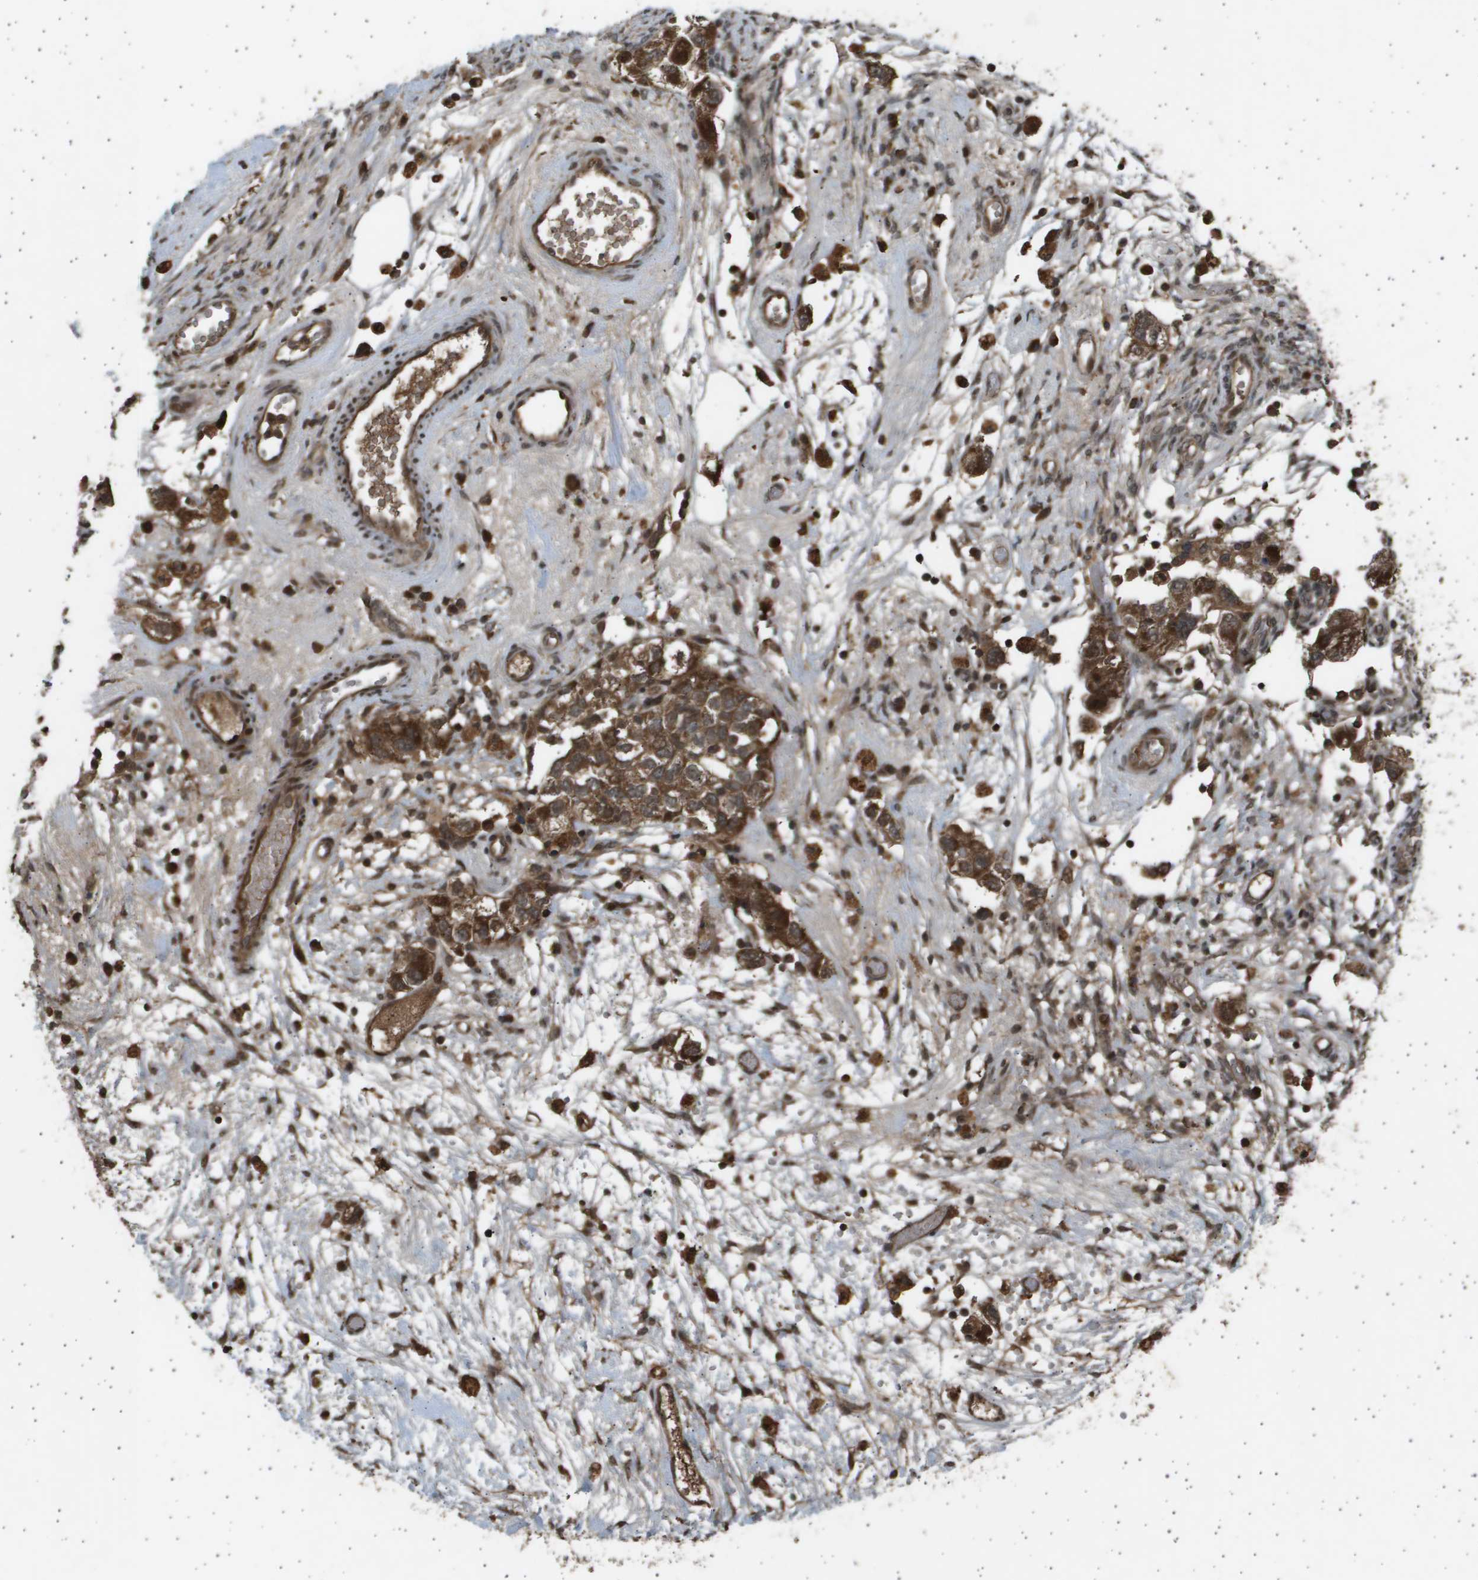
{"staining": {"intensity": "moderate", "quantity": ">75%", "location": "cytoplasmic/membranous,nuclear"}, "tissue": "ovarian cancer", "cell_type": "Tumor cells", "image_type": "cancer", "snomed": [{"axis": "morphology", "description": "Carcinoma, NOS"}, {"axis": "morphology", "description": "Cystadenocarcinoma, serous, NOS"}, {"axis": "topography", "description": "Ovary"}], "caption": "Immunohistochemical staining of ovarian cancer (carcinoma) displays medium levels of moderate cytoplasmic/membranous and nuclear staining in about >75% of tumor cells.", "gene": "TNRC6A", "patient": {"sex": "female", "age": 69}}